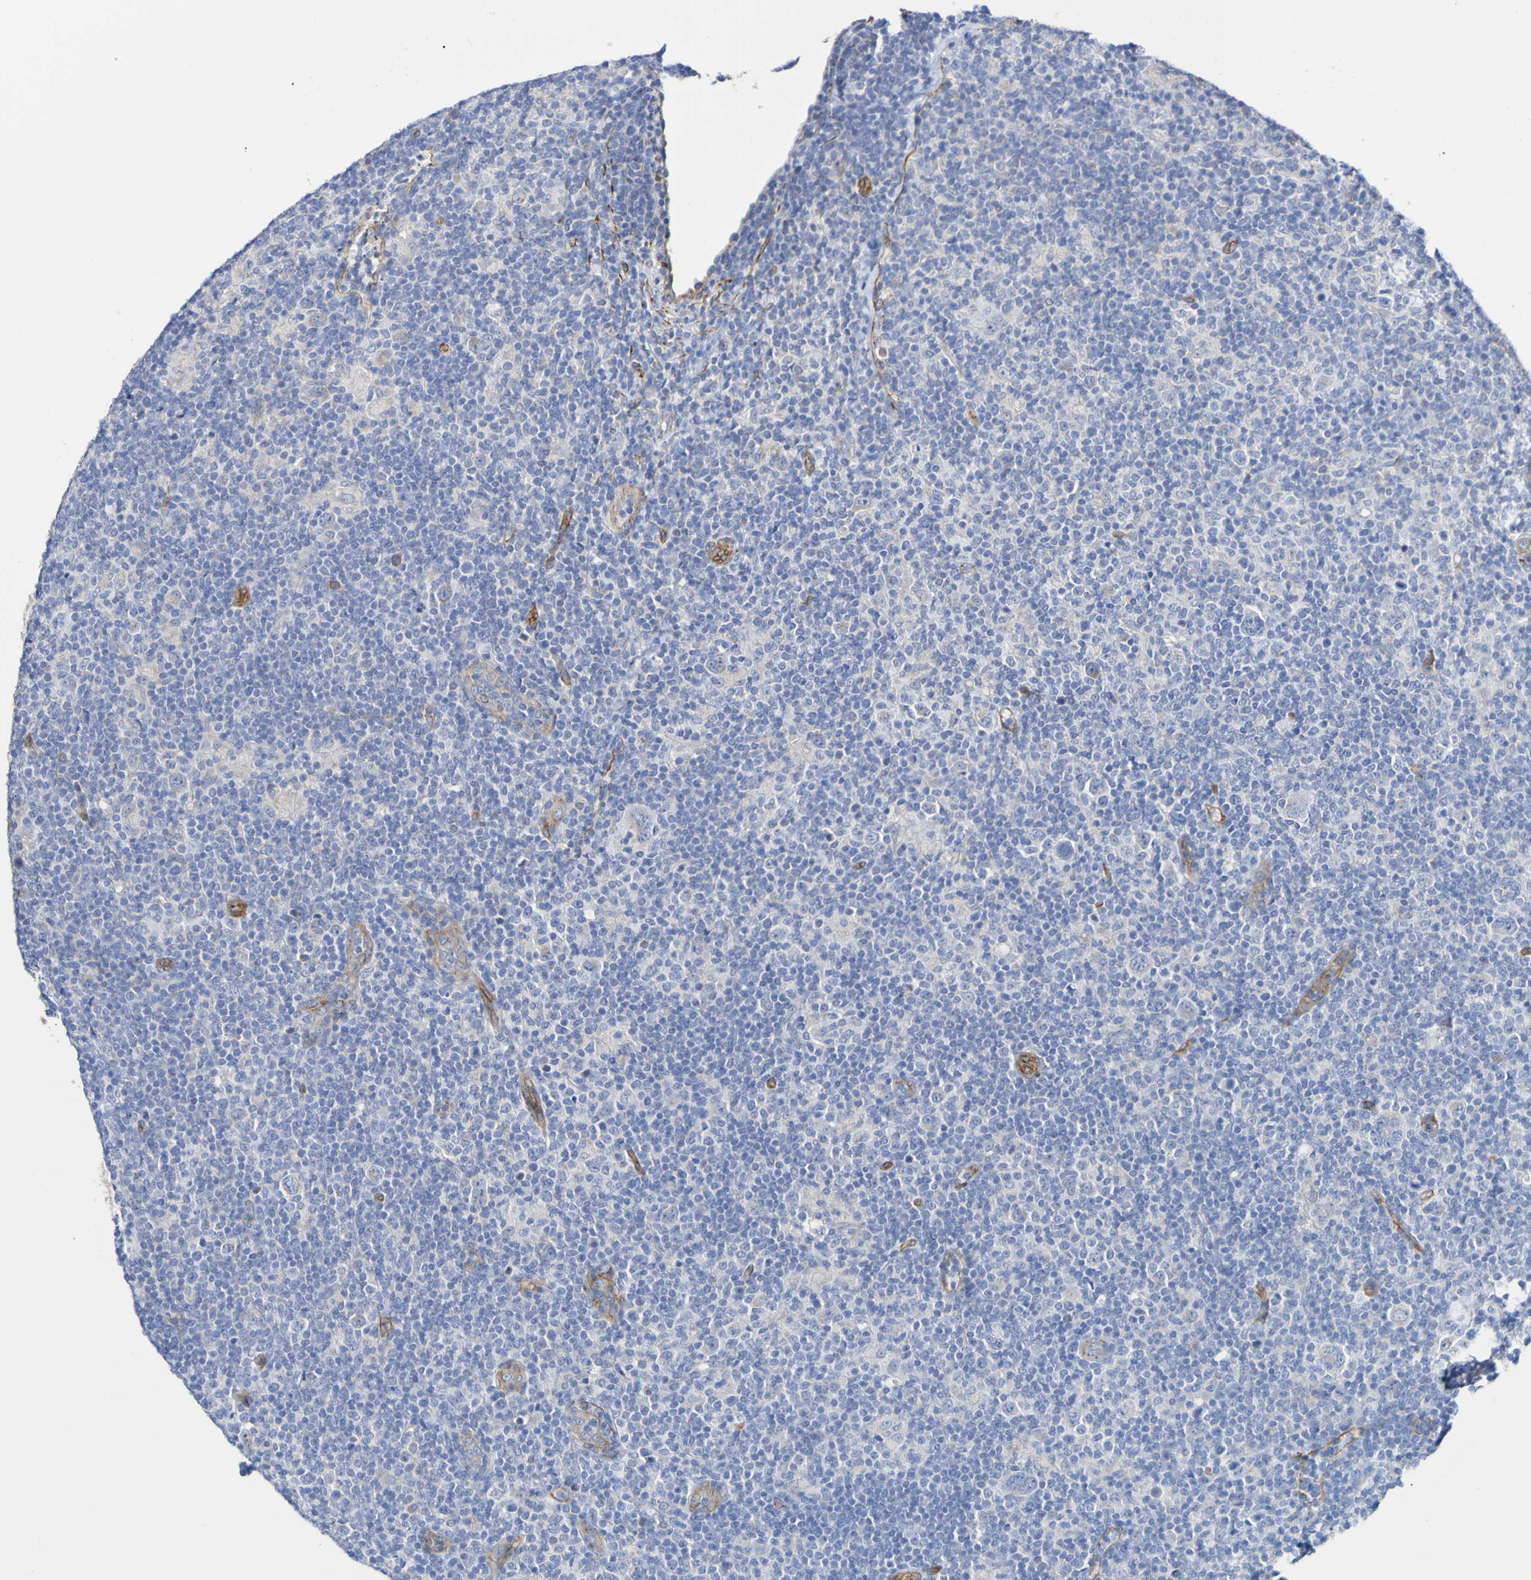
{"staining": {"intensity": "weak", "quantity": "<25%", "location": "cytoplasmic/membranous"}, "tissue": "lymphoma", "cell_type": "Tumor cells", "image_type": "cancer", "snomed": [{"axis": "morphology", "description": "Hodgkin's disease, NOS"}, {"axis": "topography", "description": "Lymph node"}], "caption": "Lymphoma was stained to show a protein in brown. There is no significant staining in tumor cells.", "gene": "ELMOD3", "patient": {"sex": "female", "age": 57}}